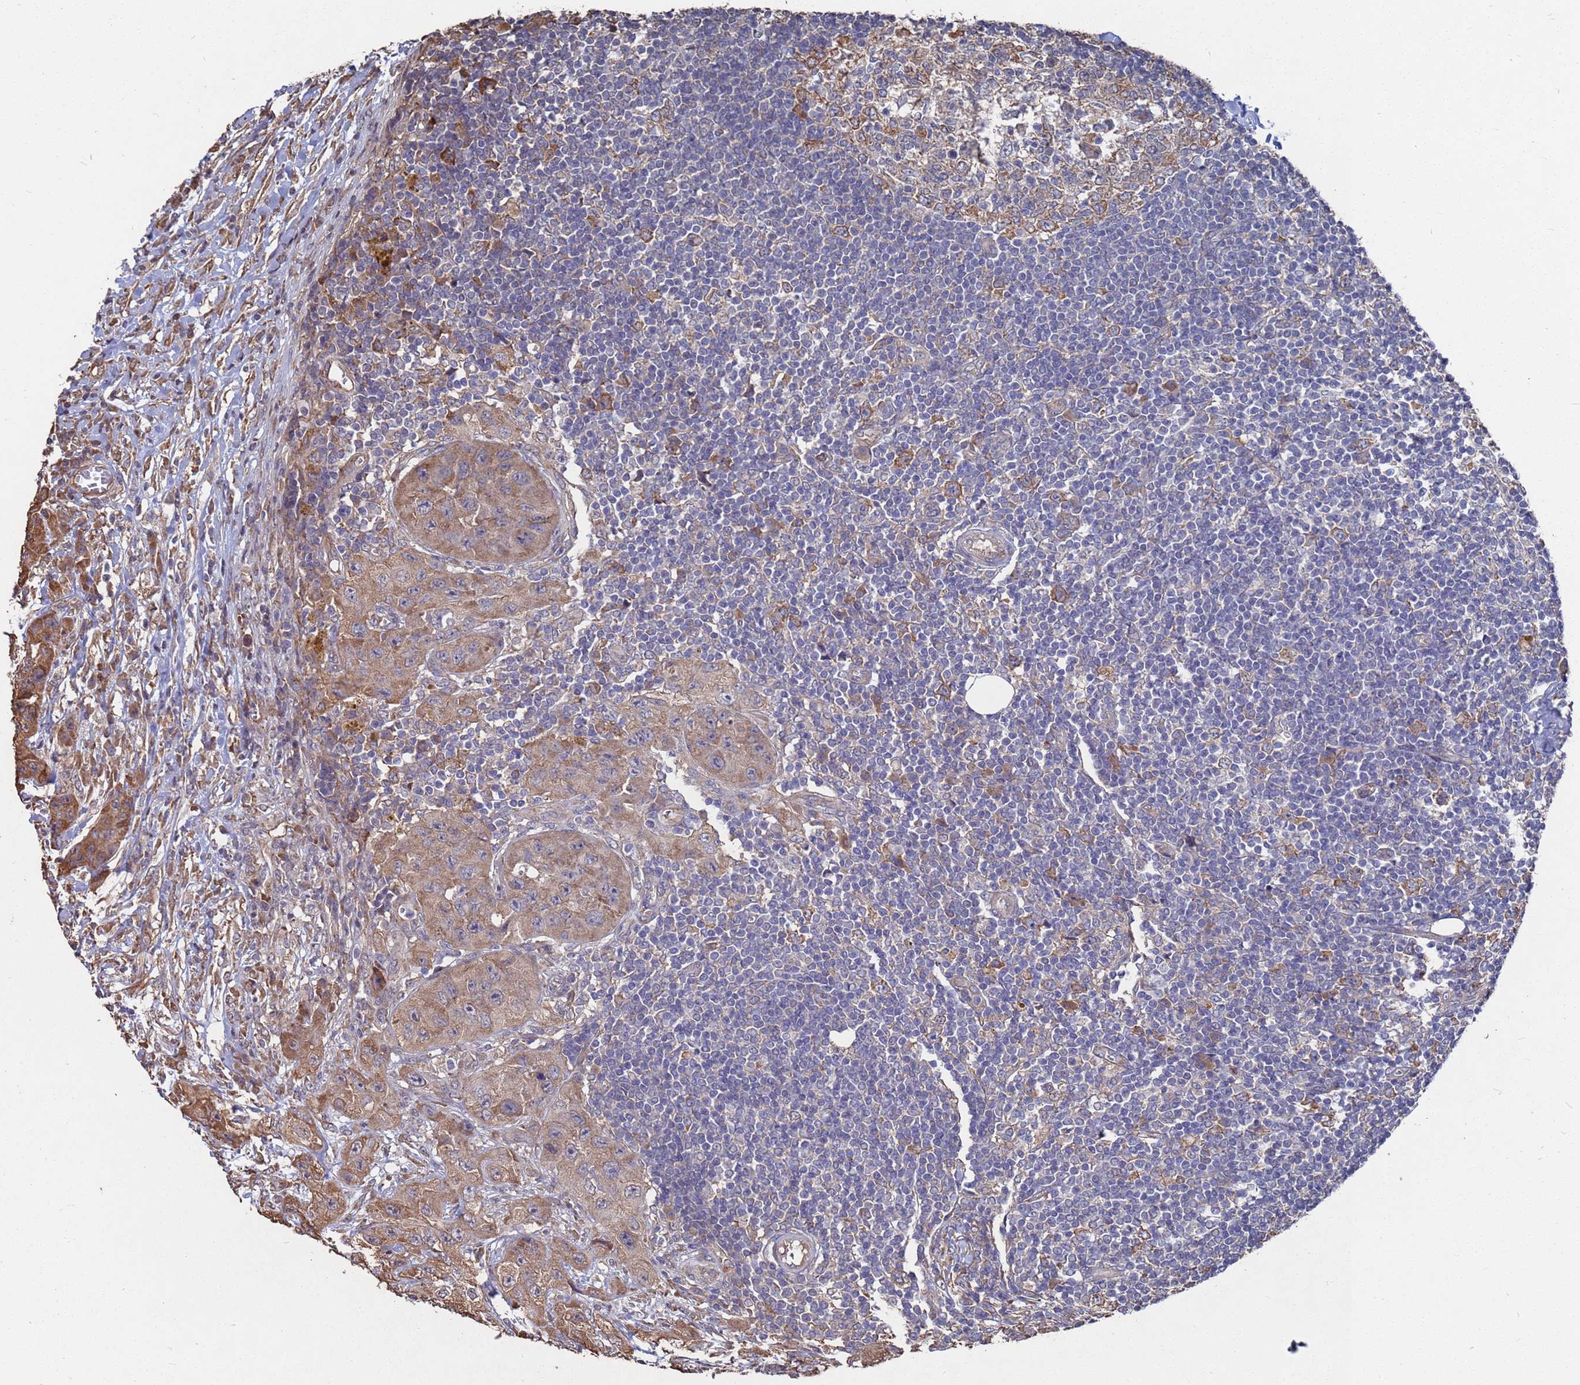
{"staining": {"intensity": "moderate", "quantity": "<25%", "location": "cytoplasmic/membranous"}, "tissue": "lymph node", "cell_type": "Germinal center cells", "image_type": "normal", "snomed": [{"axis": "morphology", "description": "Normal tissue, NOS"}, {"axis": "morphology", "description": "Squamous cell carcinoma, metastatic, NOS"}, {"axis": "topography", "description": "Lymph node"}], "caption": "Immunohistochemical staining of normal human lymph node demonstrates <25% levels of moderate cytoplasmic/membranous protein staining in approximately <25% of germinal center cells.", "gene": "CFAP119", "patient": {"sex": "male", "age": 73}}